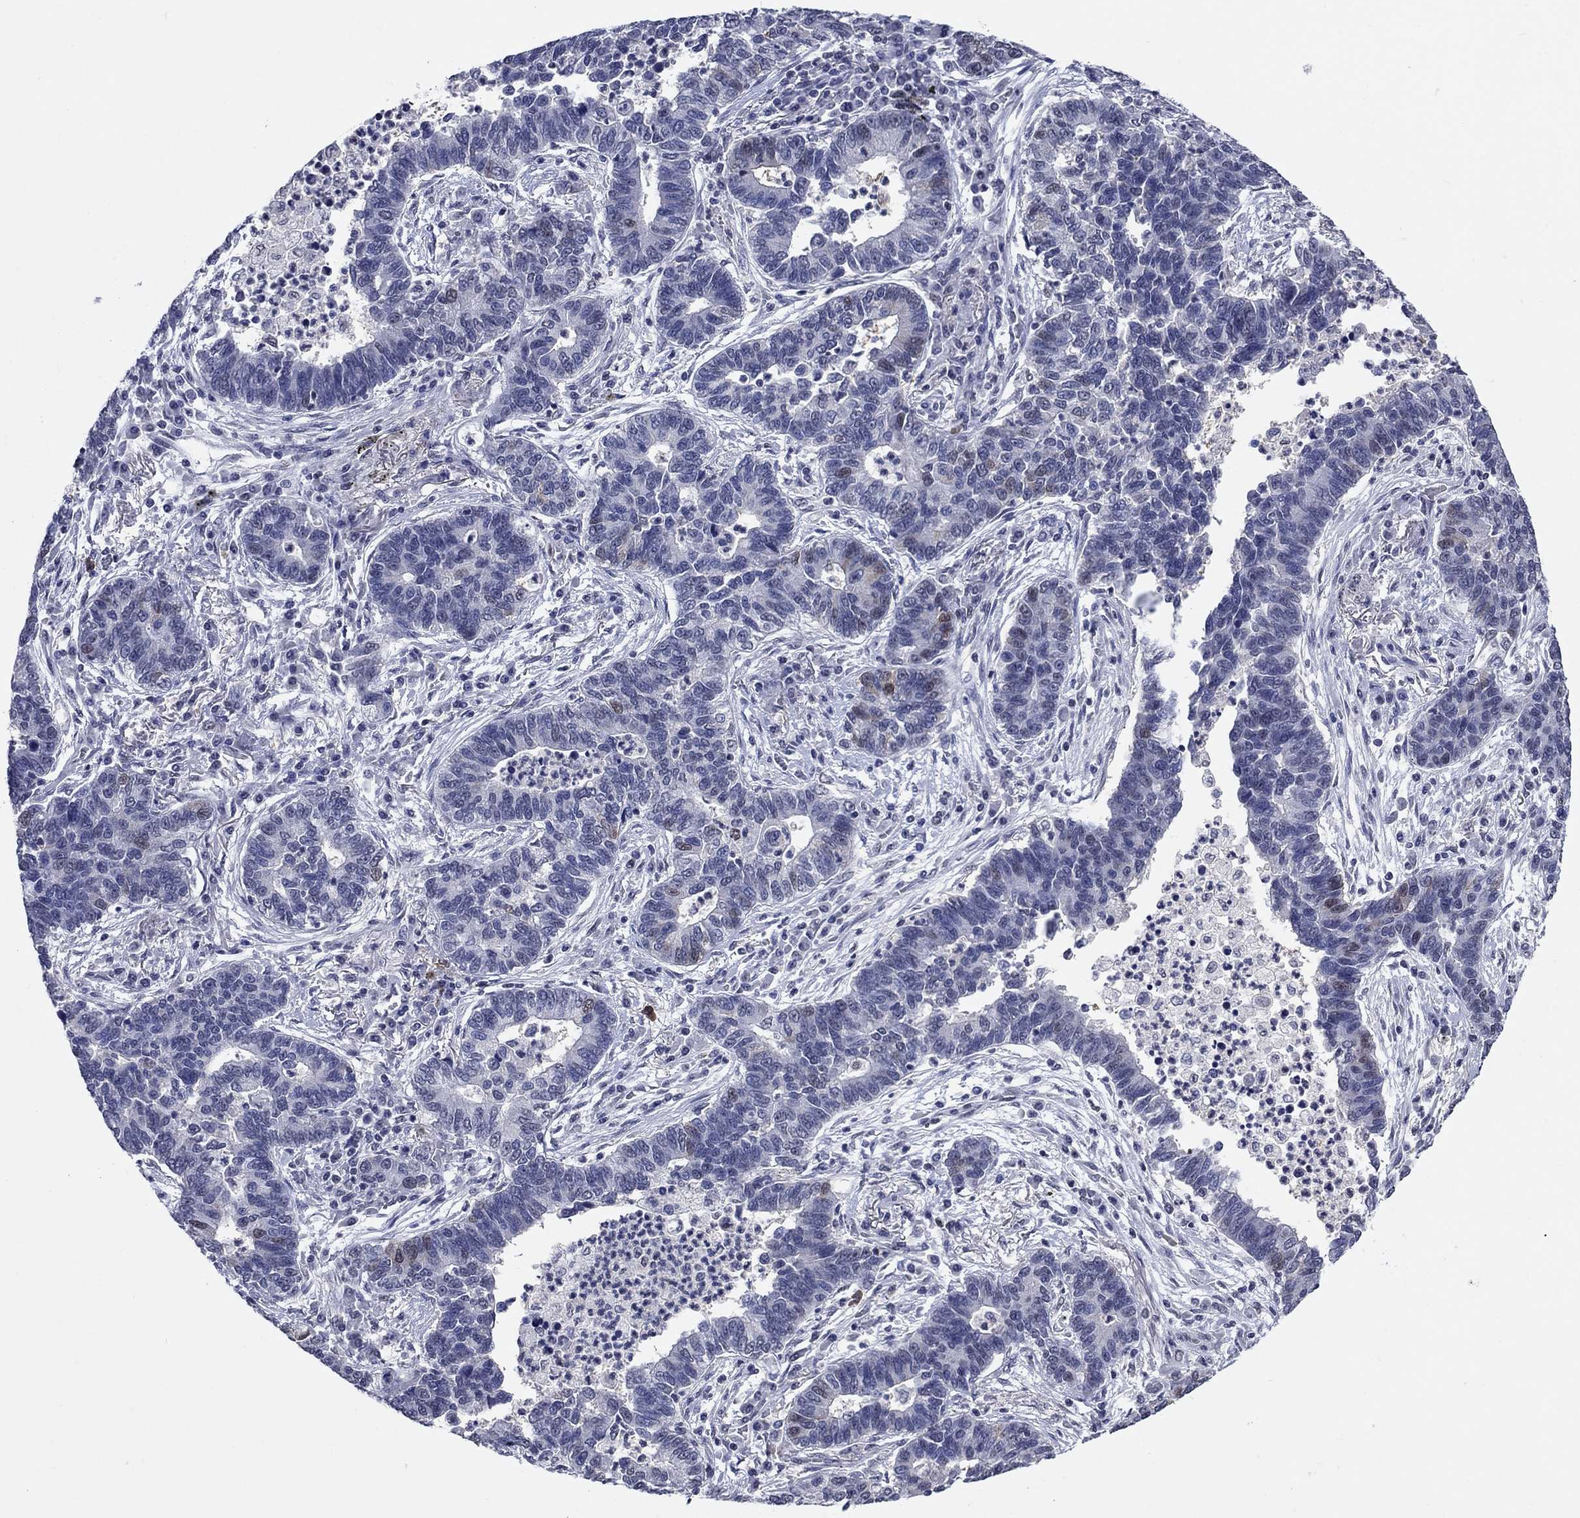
{"staining": {"intensity": "negative", "quantity": "none", "location": "none"}, "tissue": "lung cancer", "cell_type": "Tumor cells", "image_type": "cancer", "snomed": [{"axis": "morphology", "description": "Adenocarcinoma, NOS"}, {"axis": "topography", "description": "Lung"}], "caption": "Immunohistochemistry (IHC) photomicrograph of human lung cancer stained for a protein (brown), which exhibits no expression in tumor cells.", "gene": "TYMS", "patient": {"sex": "female", "age": 57}}